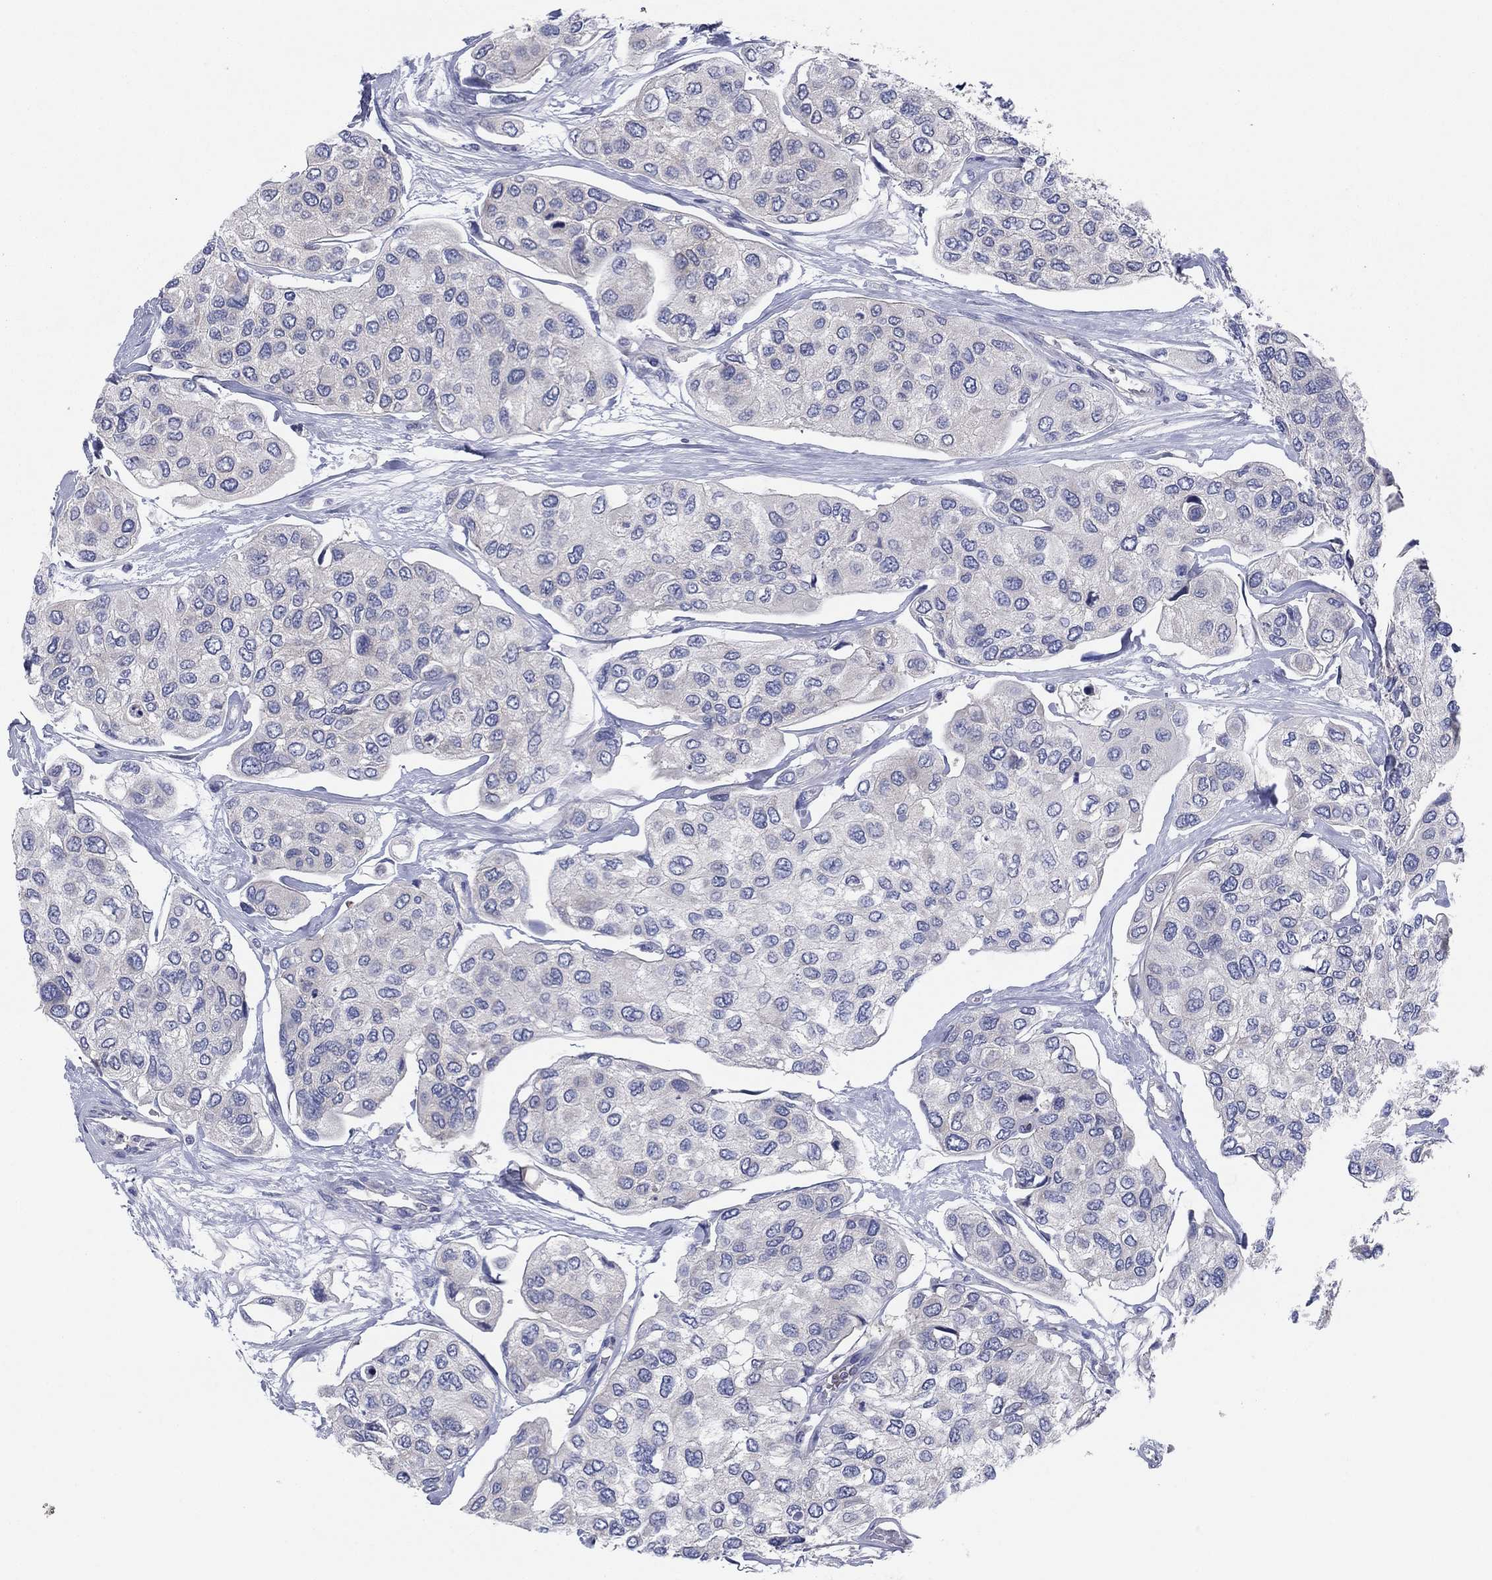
{"staining": {"intensity": "negative", "quantity": "none", "location": "none"}, "tissue": "urothelial cancer", "cell_type": "Tumor cells", "image_type": "cancer", "snomed": [{"axis": "morphology", "description": "Urothelial carcinoma, High grade"}, {"axis": "topography", "description": "Urinary bladder"}], "caption": "The photomicrograph exhibits no significant positivity in tumor cells of high-grade urothelial carcinoma.", "gene": "PVR", "patient": {"sex": "male", "age": 77}}